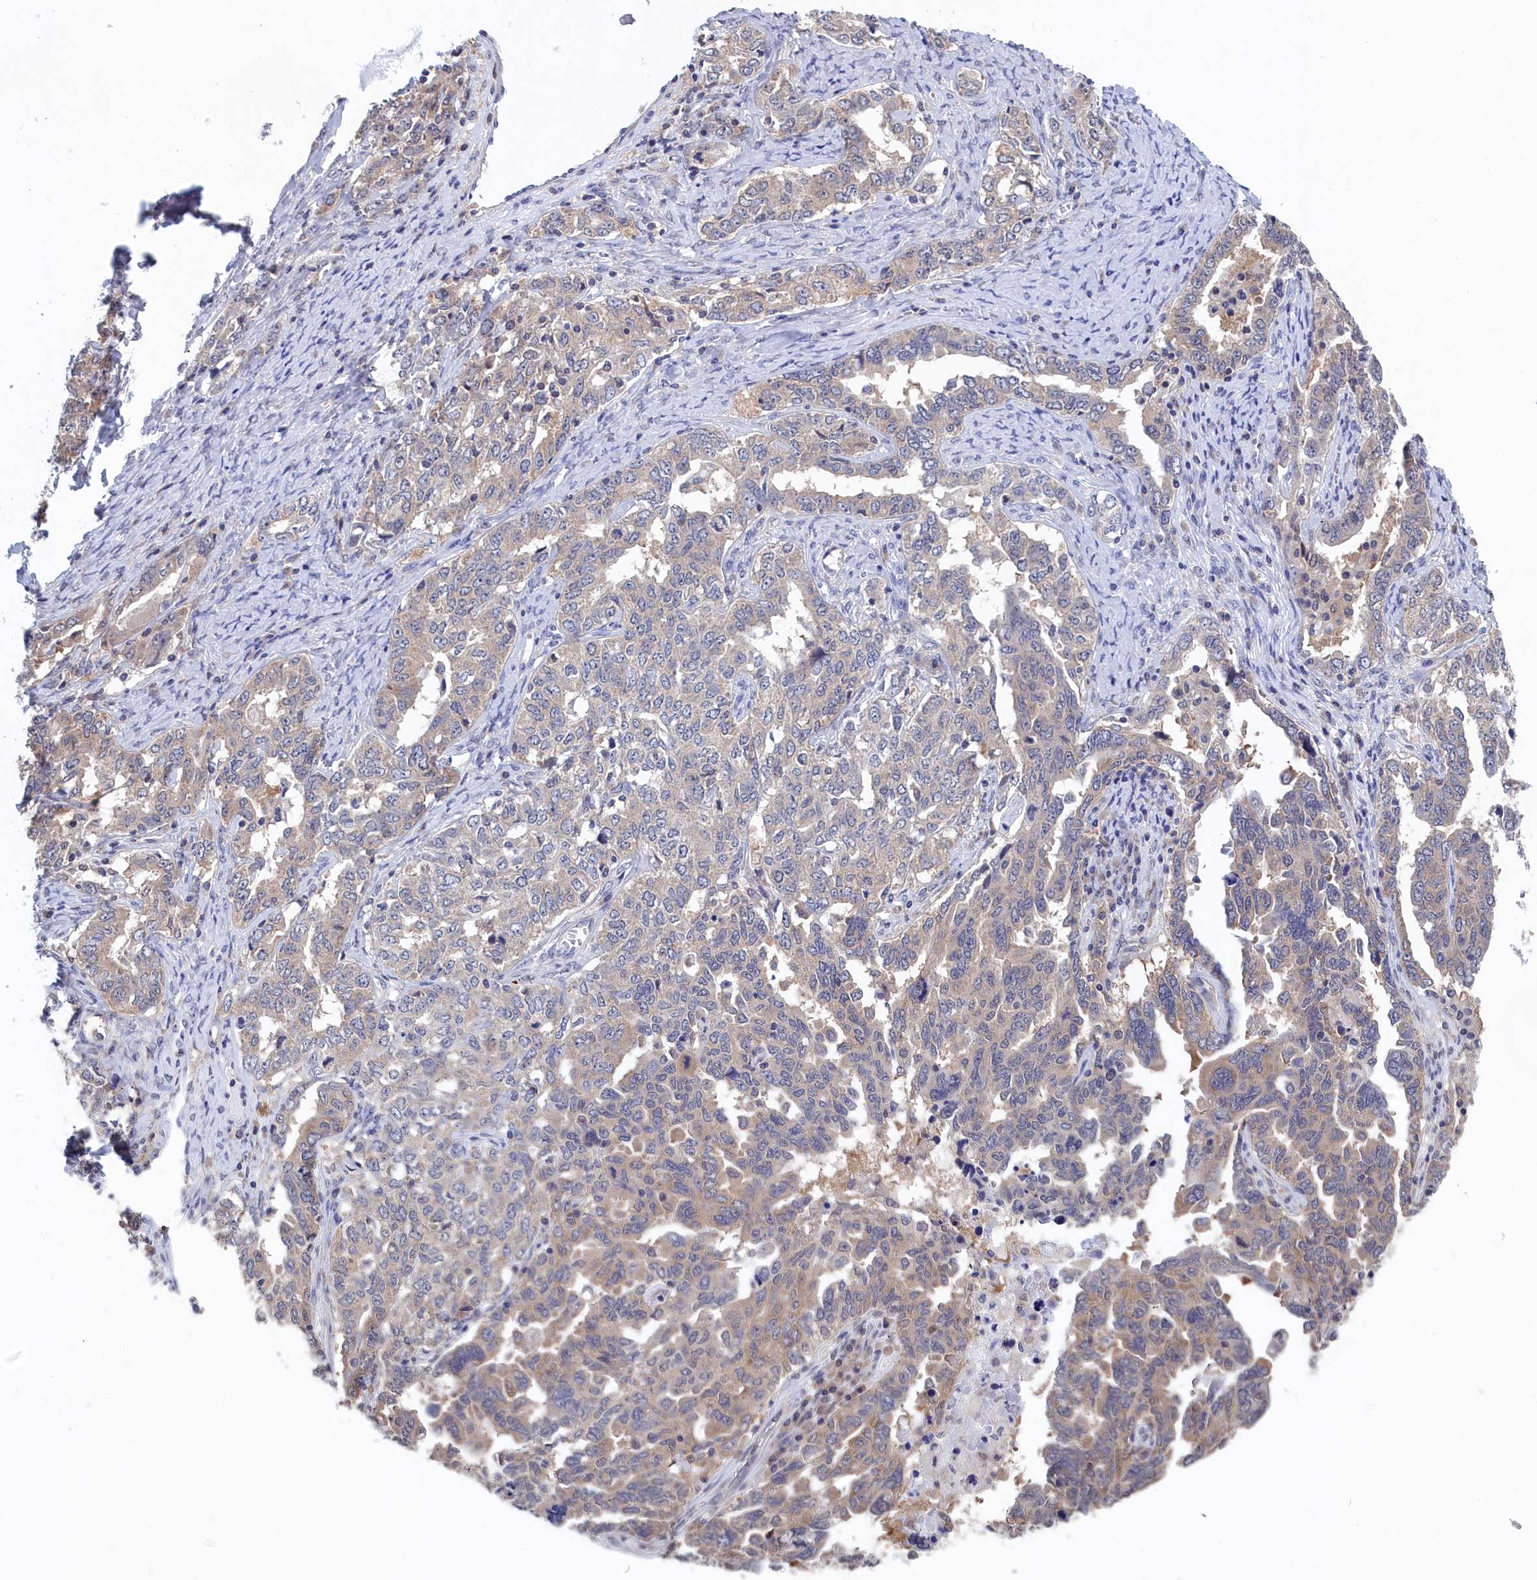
{"staining": {"intensity": "weak", "quantity": "<25%", "location": "cytoplasmic/membranous"}, "tissue": "ovarian cancer", "cell_type": "Tumor cells", "image_type": "cancer", "snomed": [{"axis": "morphology", "description": "Carcinoma, endometroid"}, {"axis": "topography", "description": "Ovary"}], "caption": "High power microscopy image of an IHC micrograph of ovarian cancer (endometroid carcinoma), revealing no significant staining in tumor cells.", "gene": "PGP", "patient": {"sex": "female", "age": 62}}